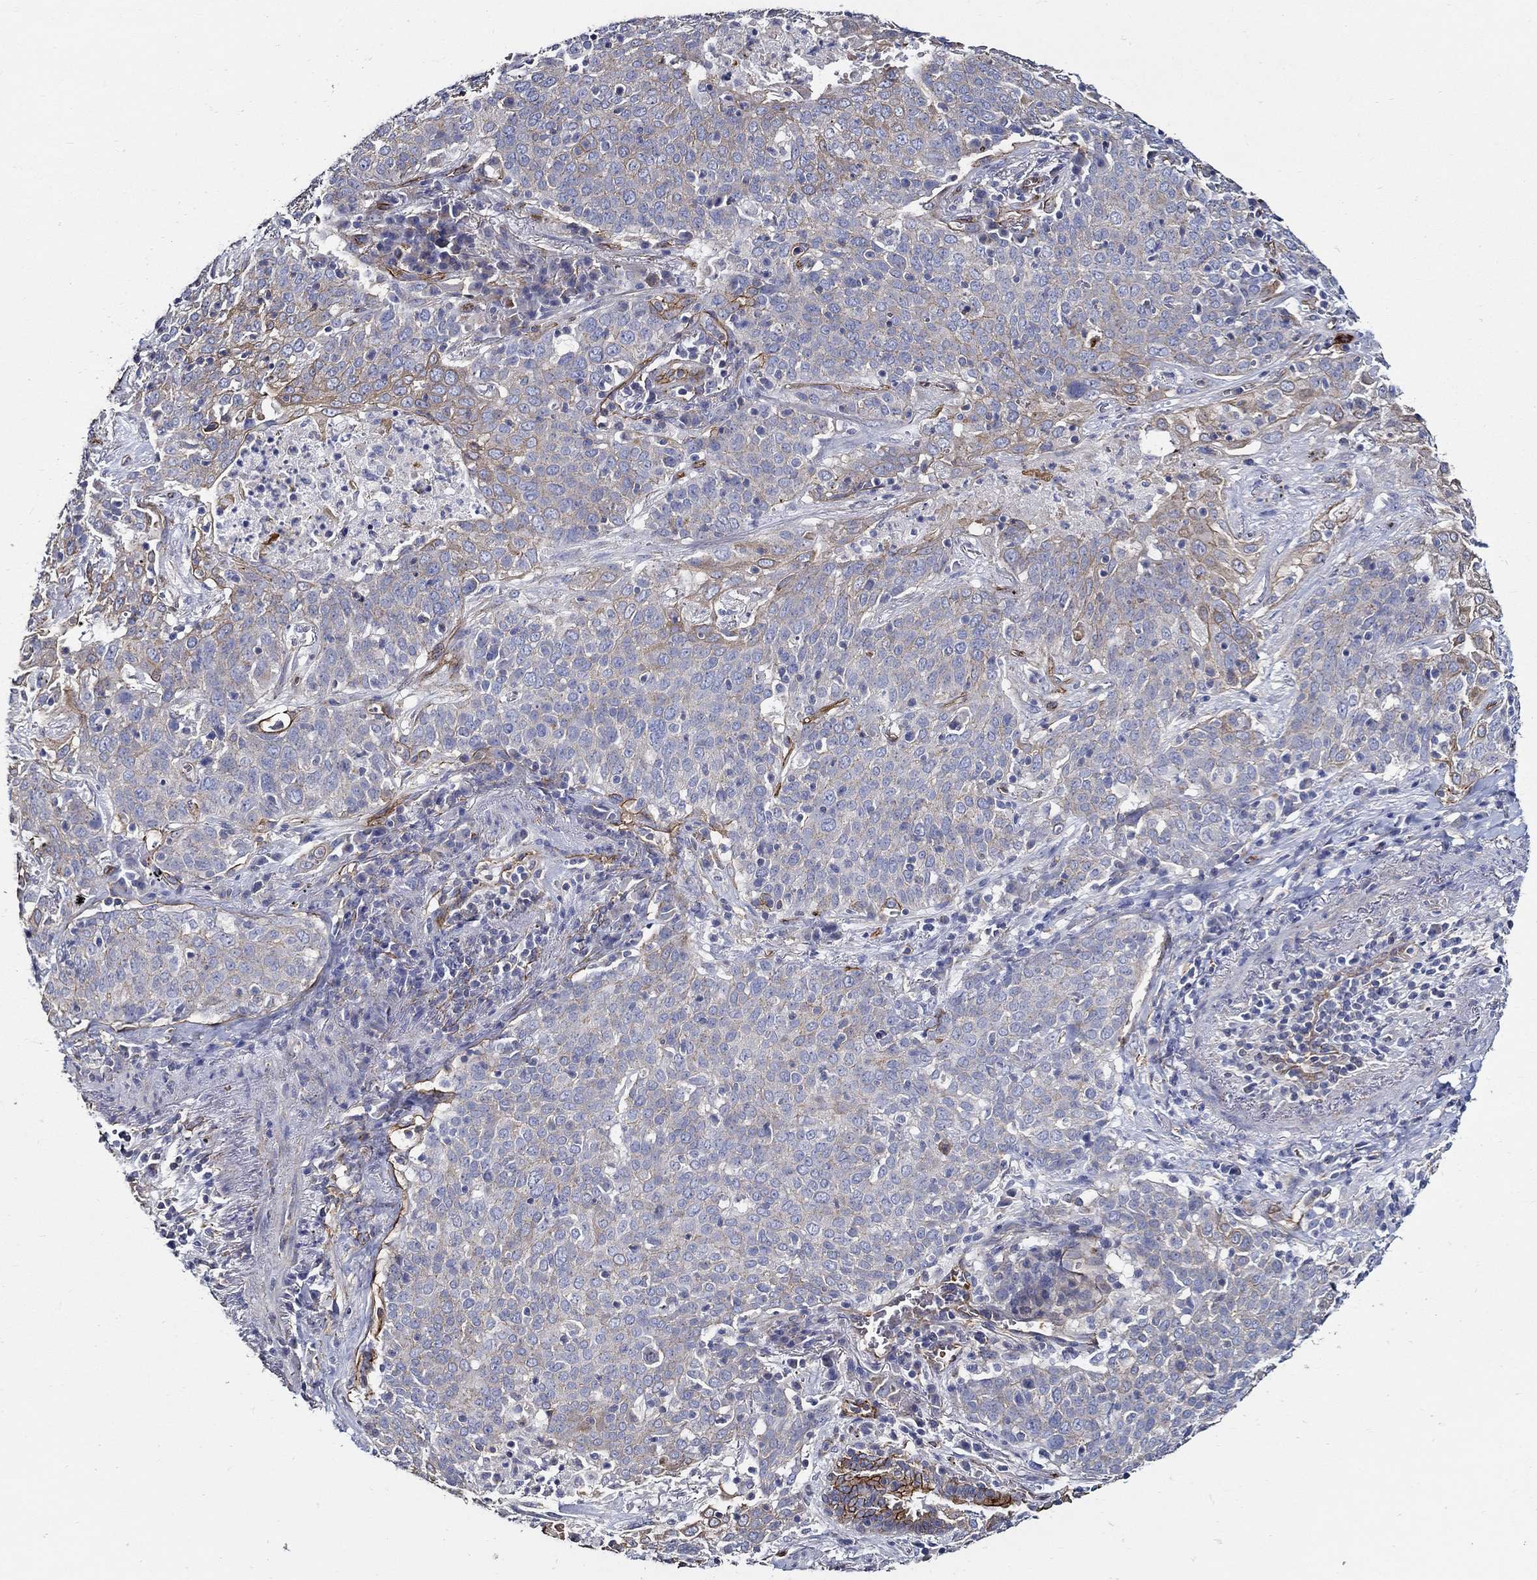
{"staining": {"intensity": "moderate", "quantity": "<25%", "location": "cytoplasmic/membranous"}, "tissue": "lung cancer", "cell_type": "Tumor cells", "image_type": "cancer", "snomed": [{"axis": "morphology", "description": "Squamous cell carcinoma, NOS"}, {"axis": "topography", "description": "Lung"}], "caption": "This is a micrograph of IHC staining of squamous cell carcinoma (lung), which shows moderate staining in the cytoplasmic/membranous of tumor cells.", "gene": "APBB3", "patient": {"sex": "male", "age": 82}}